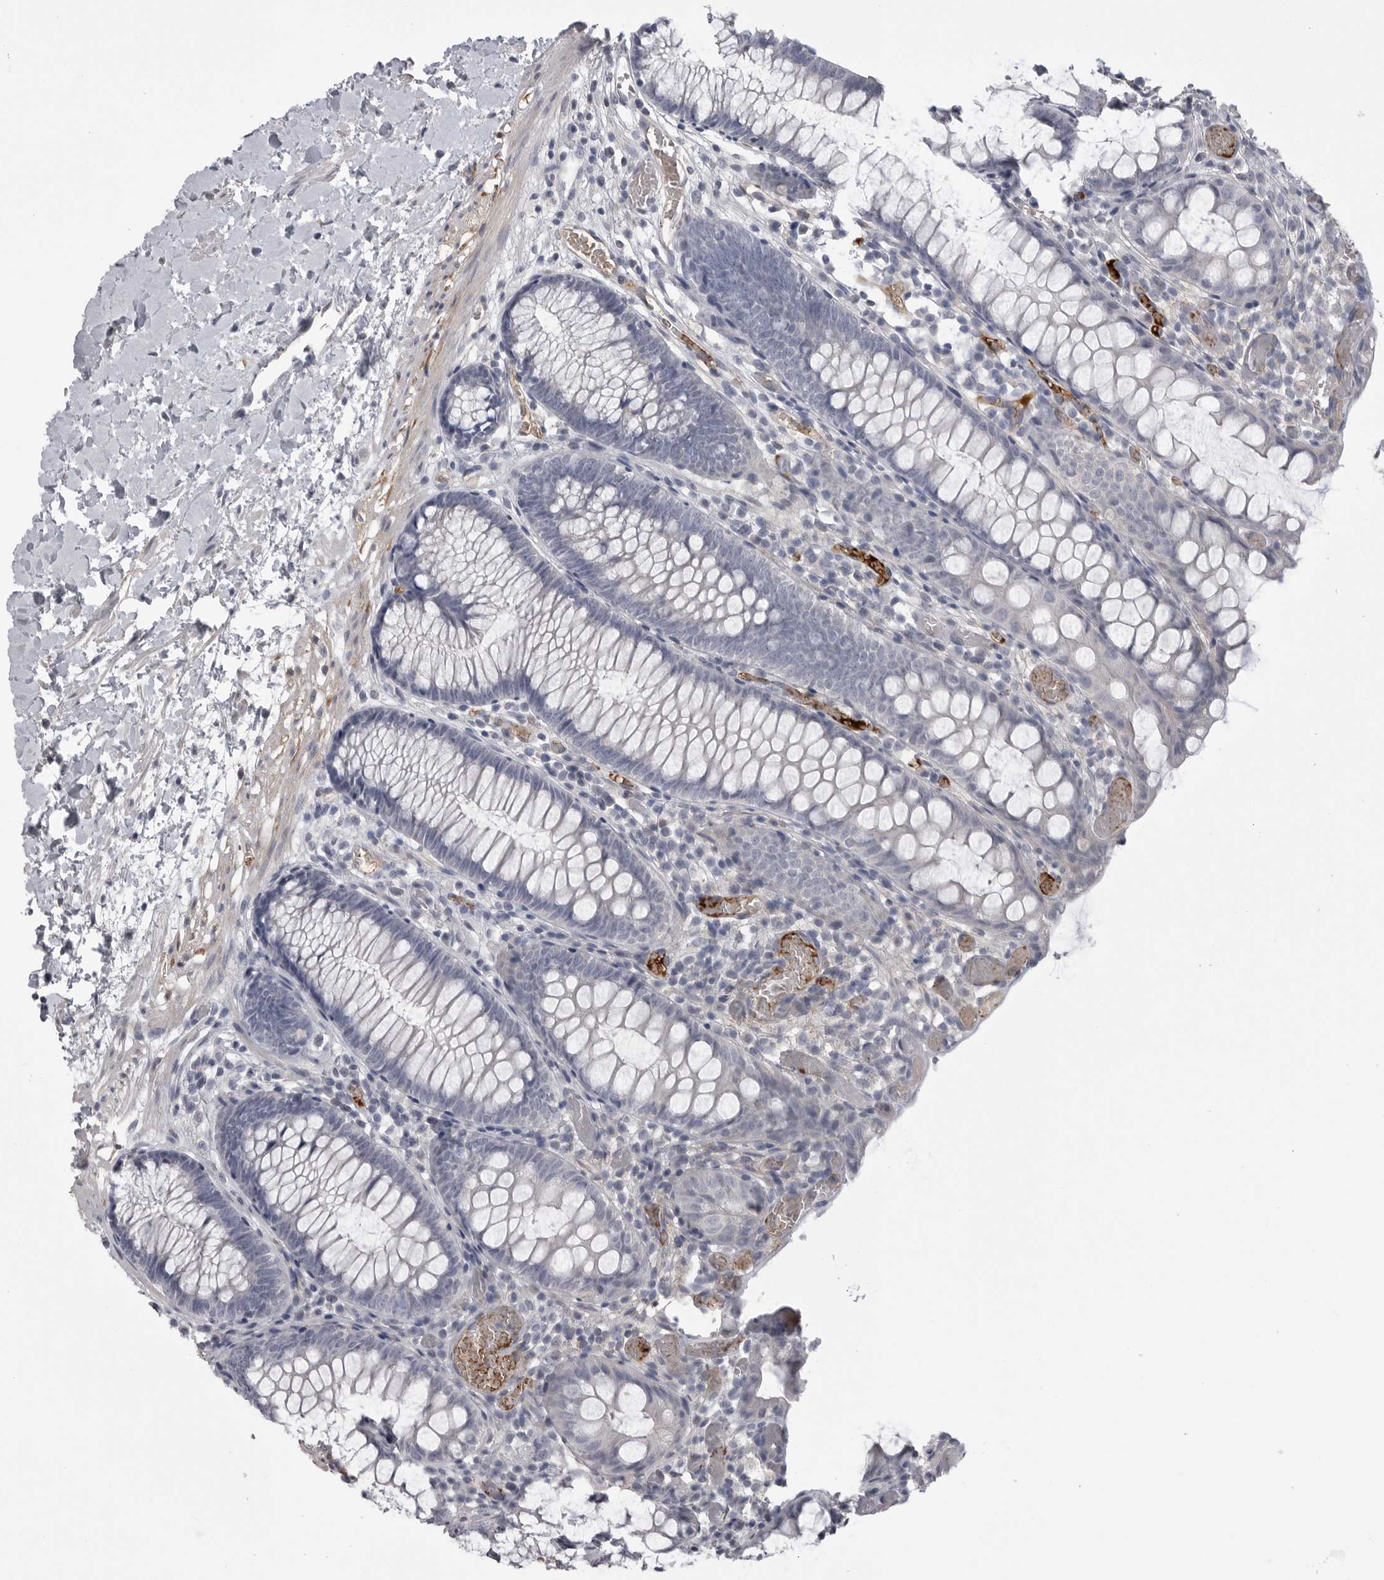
{"staining": {"intensity": "weak", "quantity": "25%-75%", "location": "cytoplasmic/membranous"}, "tissue": "colon", "cell_type": "Endothelial cells", "image_type": "normal", "snomed": [{"axis": "morphology", "description": "Normal tissue, NOS"}, {"axis": "topography", "description": "Colon"}], "caption": "Immunohistochemical staining of benign human colon exhibits low levels of weak cytoplasmic/membranous positivity in about 25%-75% of endothelial cells. (DAB (3,3'-diaminobenzidine) IHC, brown staining for protein, blue staining for nuclei).", "gene": "SERPING1", "patient": {"sex": "male", "age": 14}}